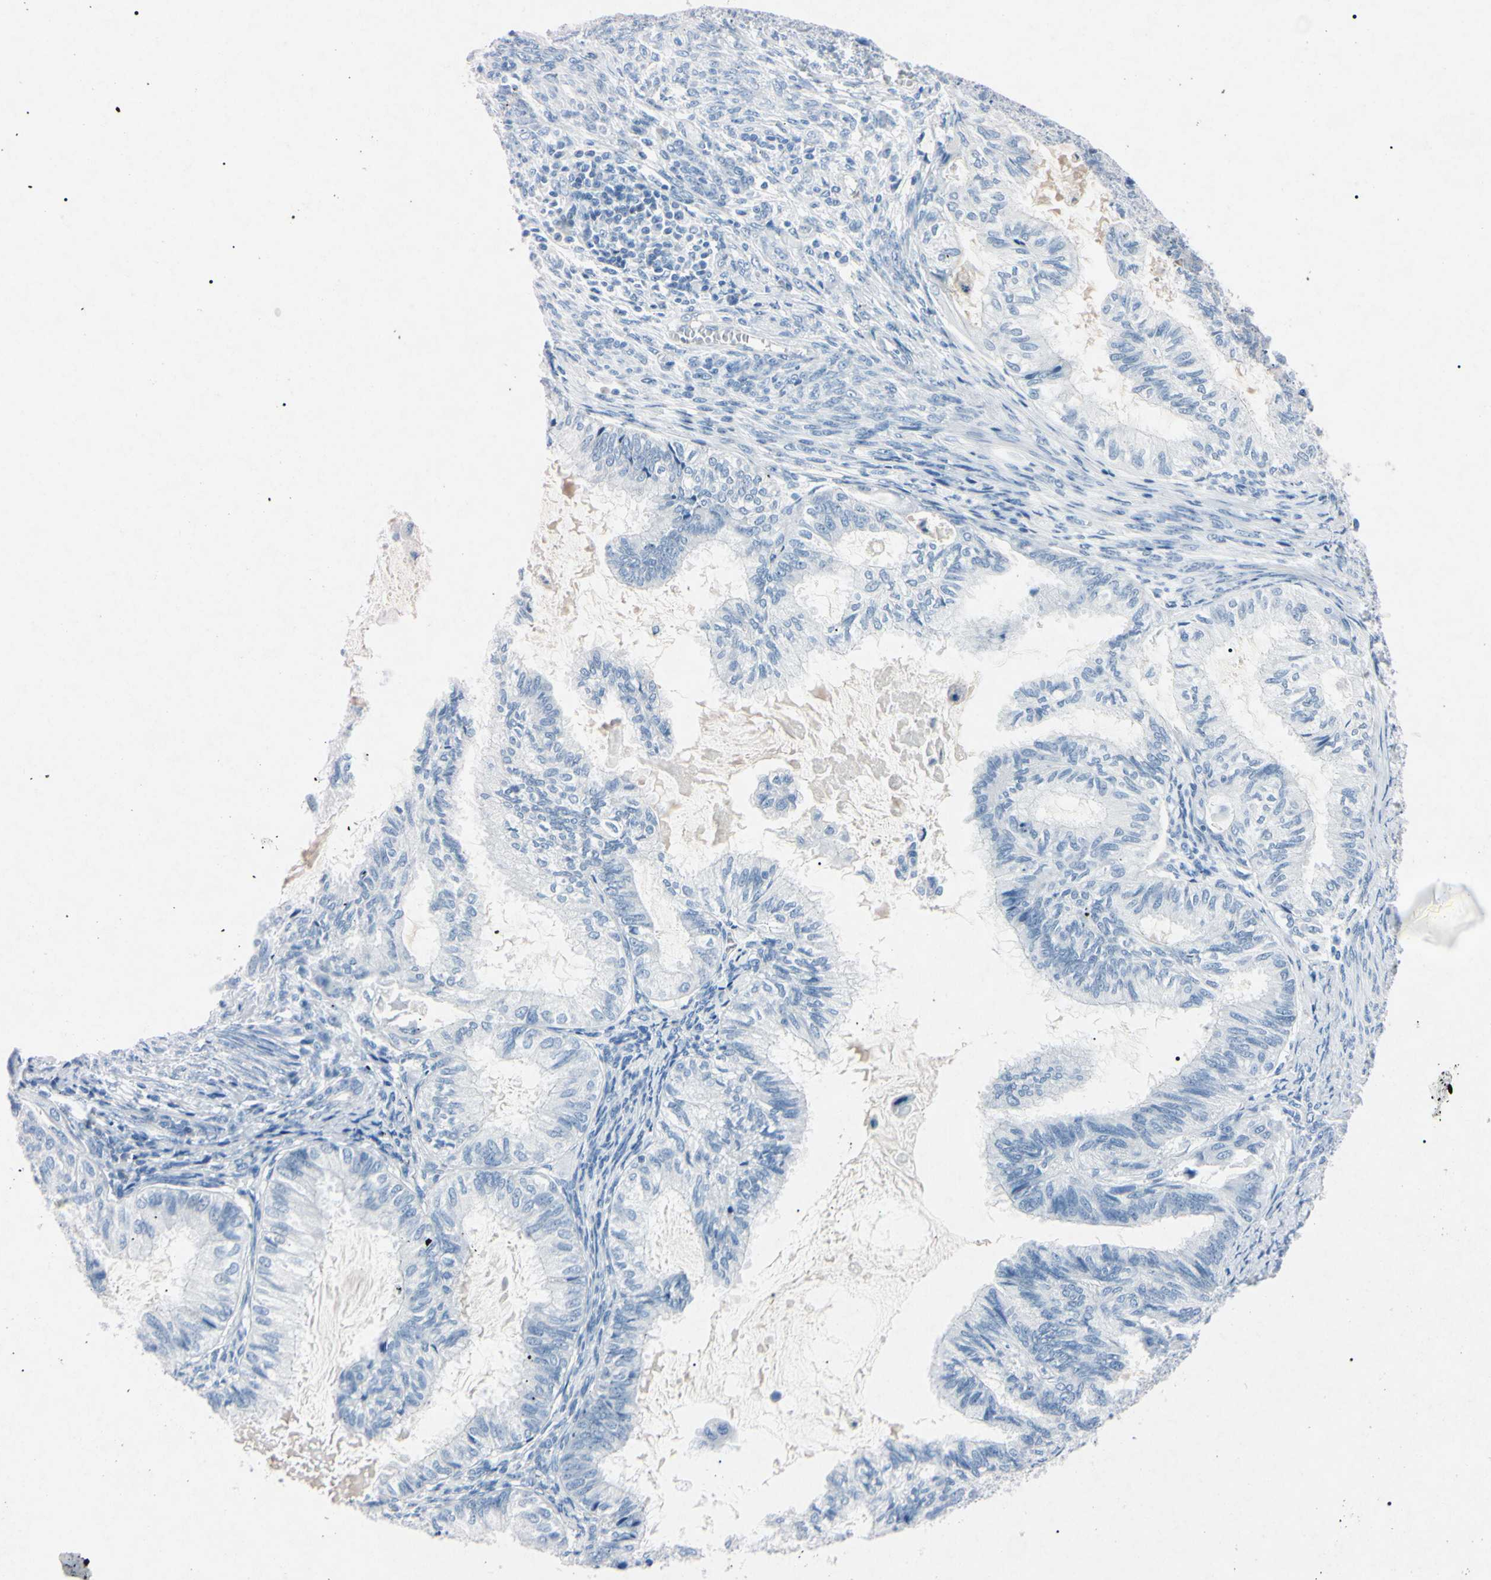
{"staining": {"intensity": "negative", "quantity": "none", "location": "none"}, "tissue": "cervical cancer", "cell_type": "Tumor cells", "image_type": "cancer", "snomed": [{"axis": "morphology", "description": "Normal tissue, NOS"}, {"axis": "morphology", "description": "Adenocarcinoma, NOS"}, {"axis": "topography", "description": "Cervix"}, {"axis": "topography", "description": "Endometrium"}], "caption": "The micrograph shows no significant staining in tumor cells of cervical cancer (adenocarcinoma).", "gene": "ELN", "patient": {"sex": "female", "age": 86}}